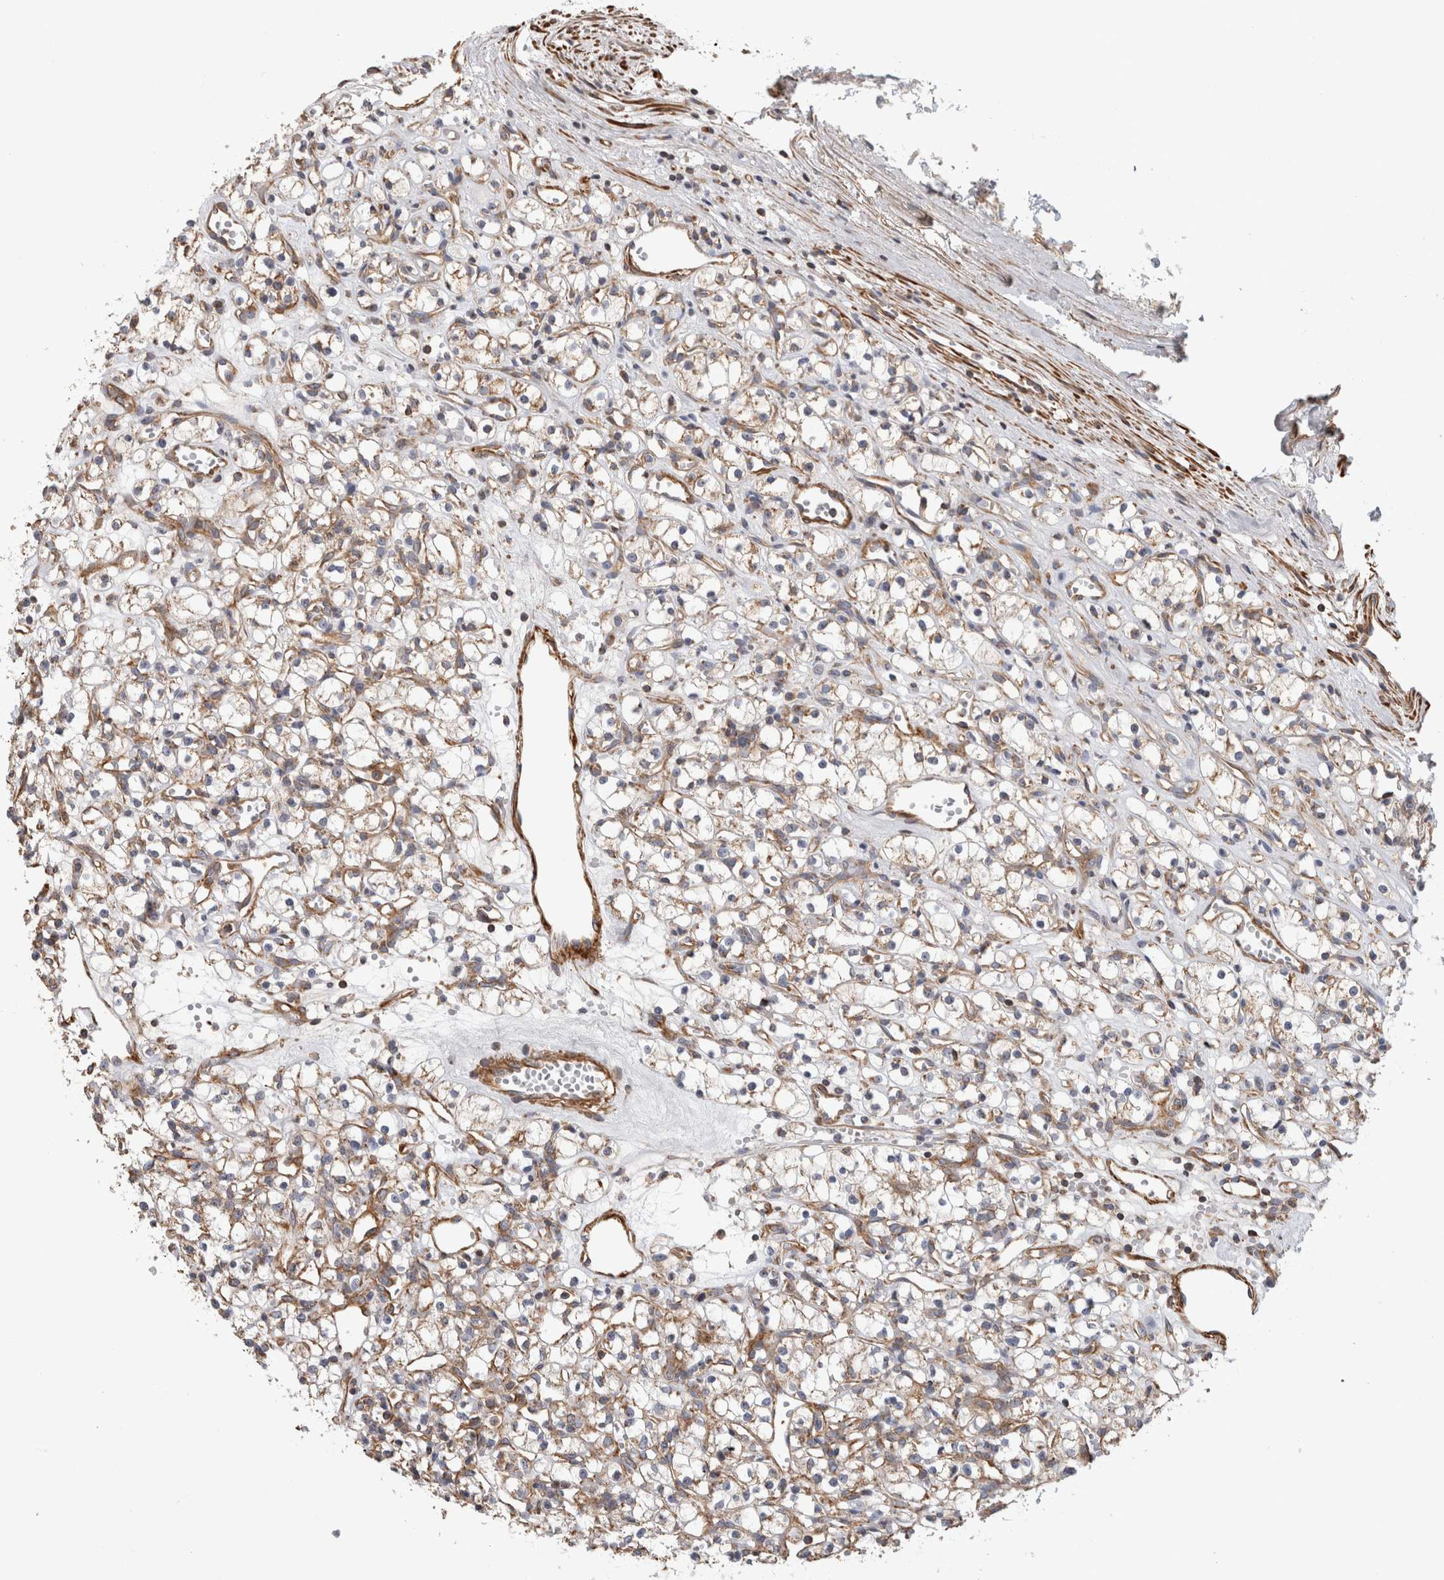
{"staining": {"intensity": "weak", "quantity": "25%-75%", "location": "cytoplasmic/membranous"}, "tissue": "renal cancer", "cell_type": "Tumor cells", "image_type": "cancer", "snomed": [{"axis": "morphology", "description": "Adenocarcinoma, NOS"}, {"axis": "topography", "description": "Kidney"}], "caption": "Tumor cells reveal weak cytoplasmic/membranous positivity in approximately 25%-75% of cells in renal cancer. (Brightfield microscopy of DAB IHC at high magnification).", "gene": "SFXN2", "patient": {"sex": "female", "age": 59}}